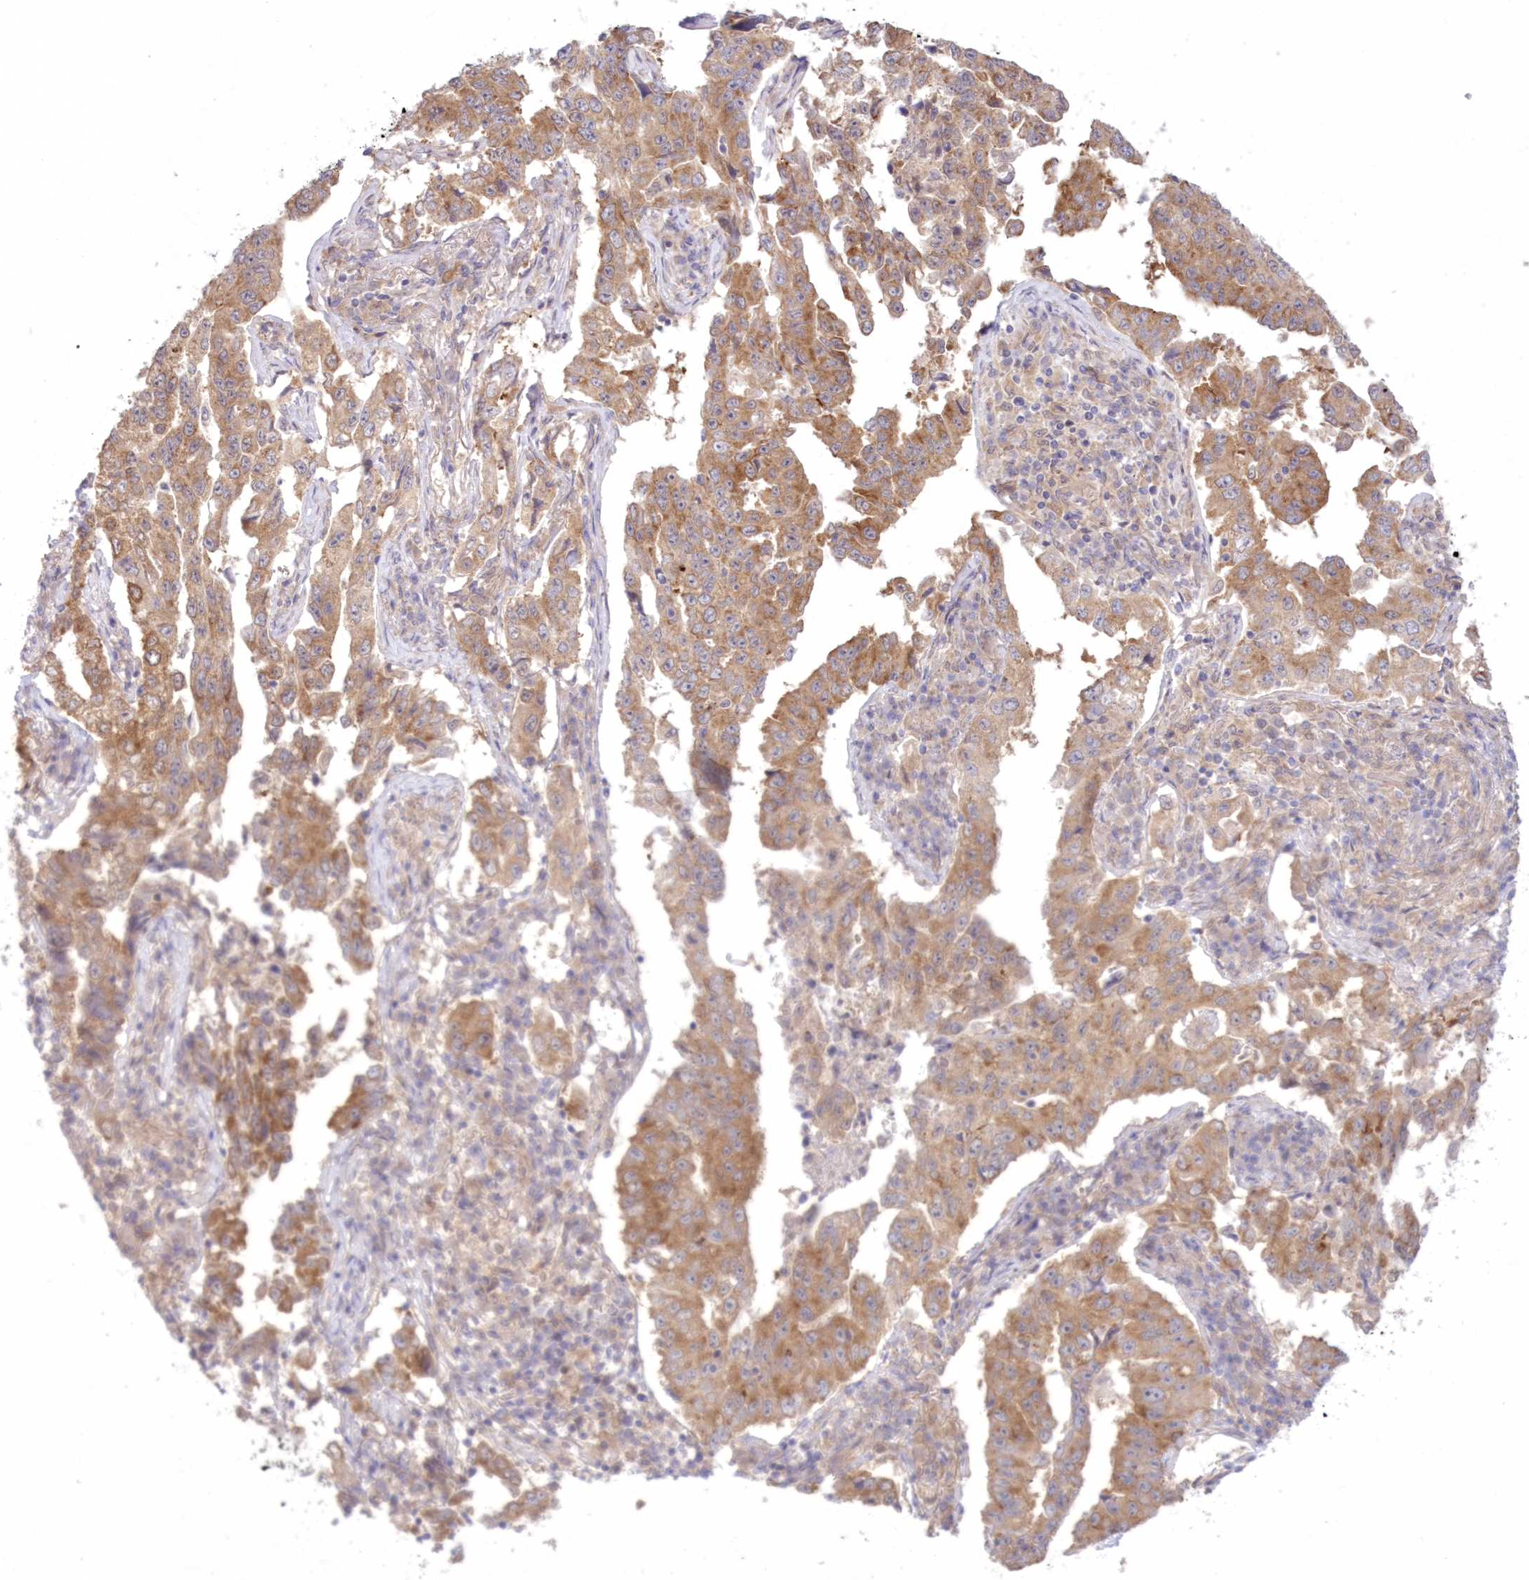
{"staining": {"intensity": "moderate", "quantity": ">75%", "location": "cytoplasmic/membranous"}, "tissue": "lung cancer", "cell_type": "Tumor cells", "image_type": "cancer", "snomed": [{"axis": "morphology", "description": "Adenocarcinoma, NOS"}, {"axis": "topography", "description": "Lung"}], "caption": "Immunohistochemistry (IHC) staining of adenocarcinoma (lung), which exhibits medium levels of moderate cytoplasmic/membranous staining in approximately >75% of tumor cells indicating moderate cytoplasmic/membranous protein expression. The staining was performed using DAB (3,3'-diaminobenzidine) (brown) for protein detection and nuclei were counterstained in hematoxylin (blue).", "gene": "RNPEP", "patient": {"sex": "female", "age": 51}}